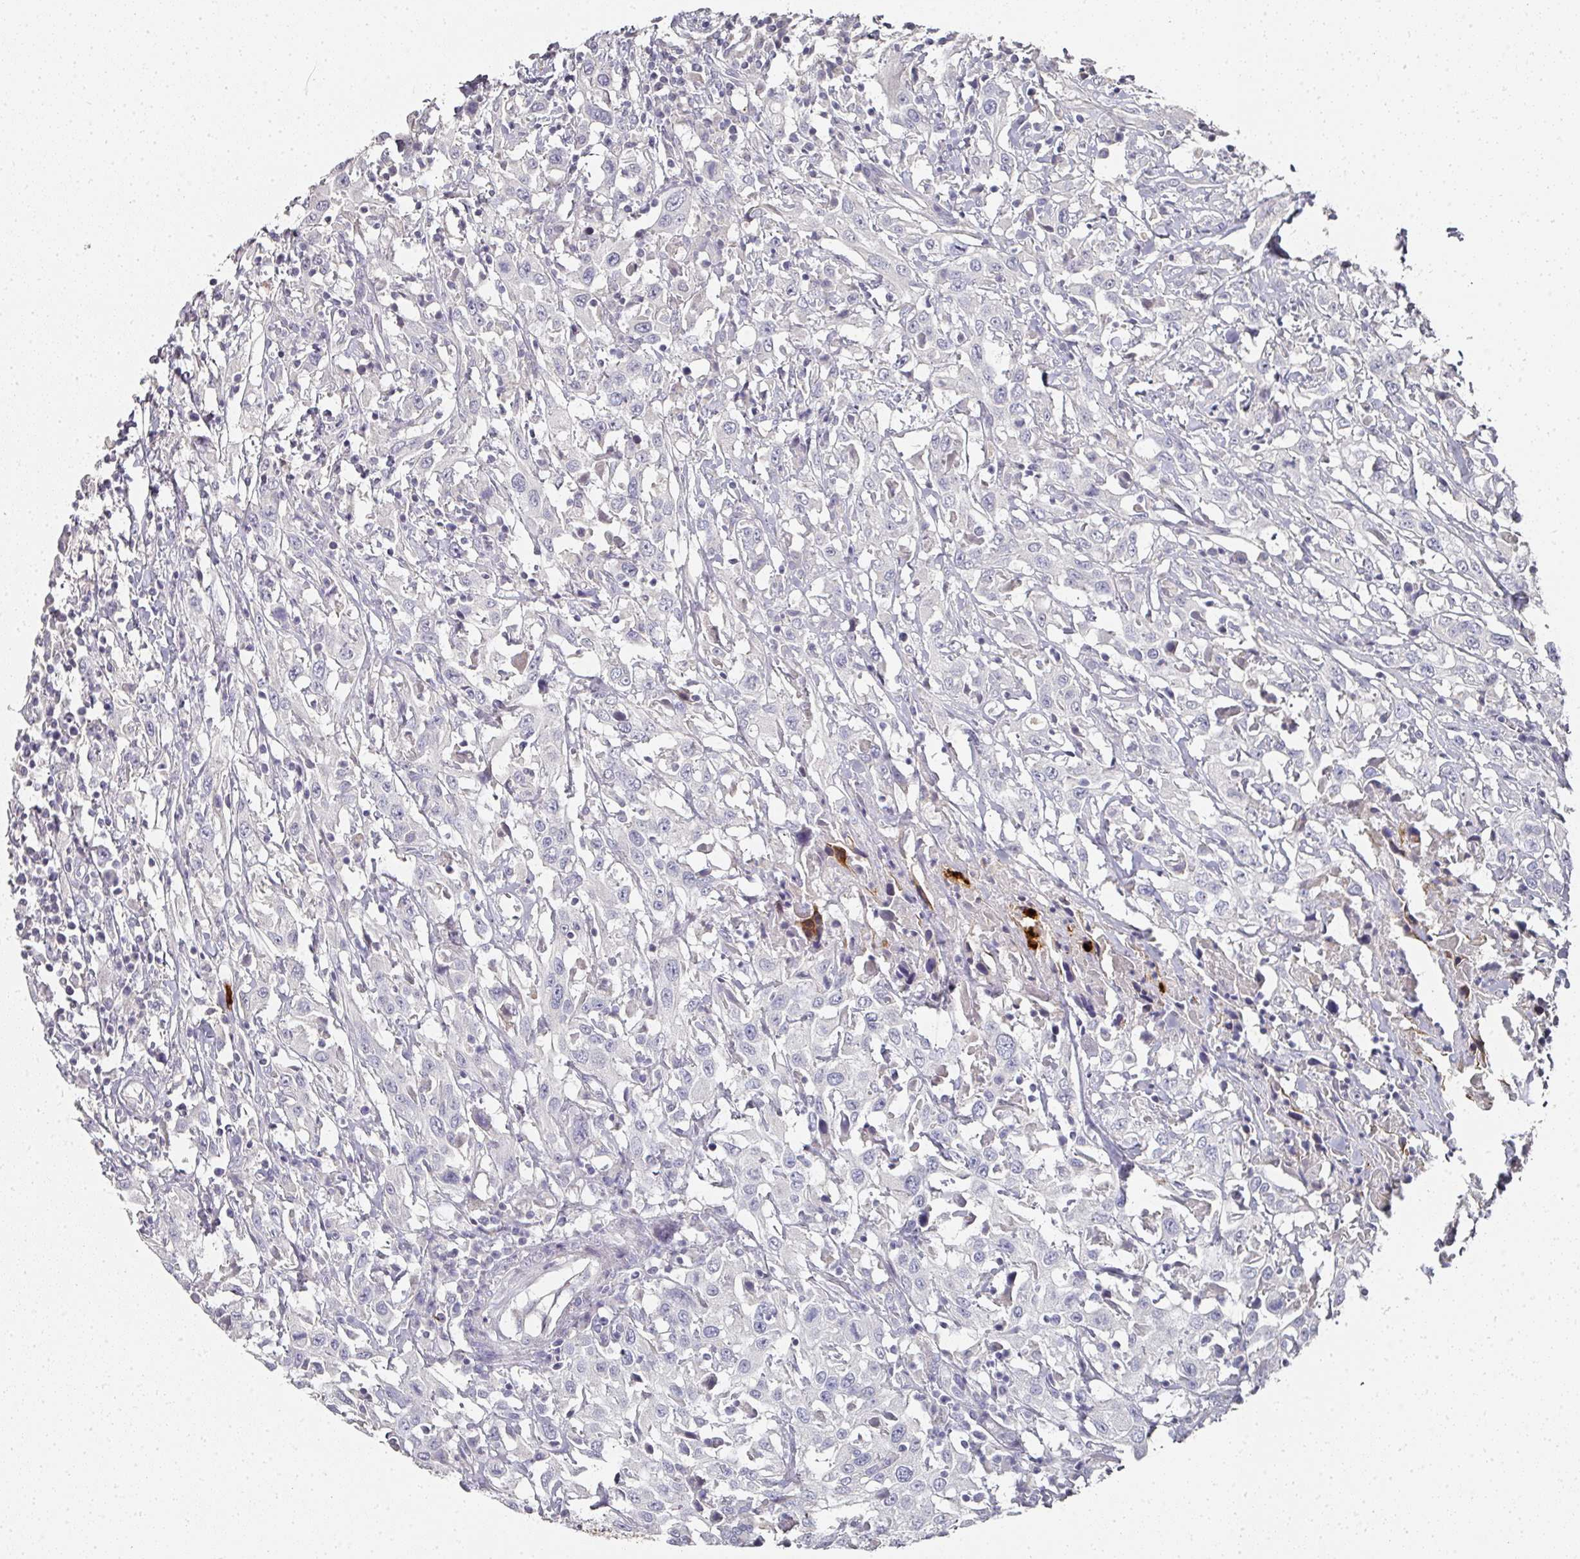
{"staining": {"intensity": "negative", "quantity": "none", "location": "none"}, "tissue": "urothelial cancer", "cell_type": "Tumor cells", "image_type": "cancer", "snomed": [{"axis": "morphology", "description": "Urothelial carcinoma, High grade"}, {"axis": "topography", "description": "Urinary bladder"}], "caption": "Immunohistochemistry (IHC) of high-grade urothelial carcinoma shows no expression in tumor cells.", "gene": "CAMP", "patient": {"sex": "male", "age": 61}}